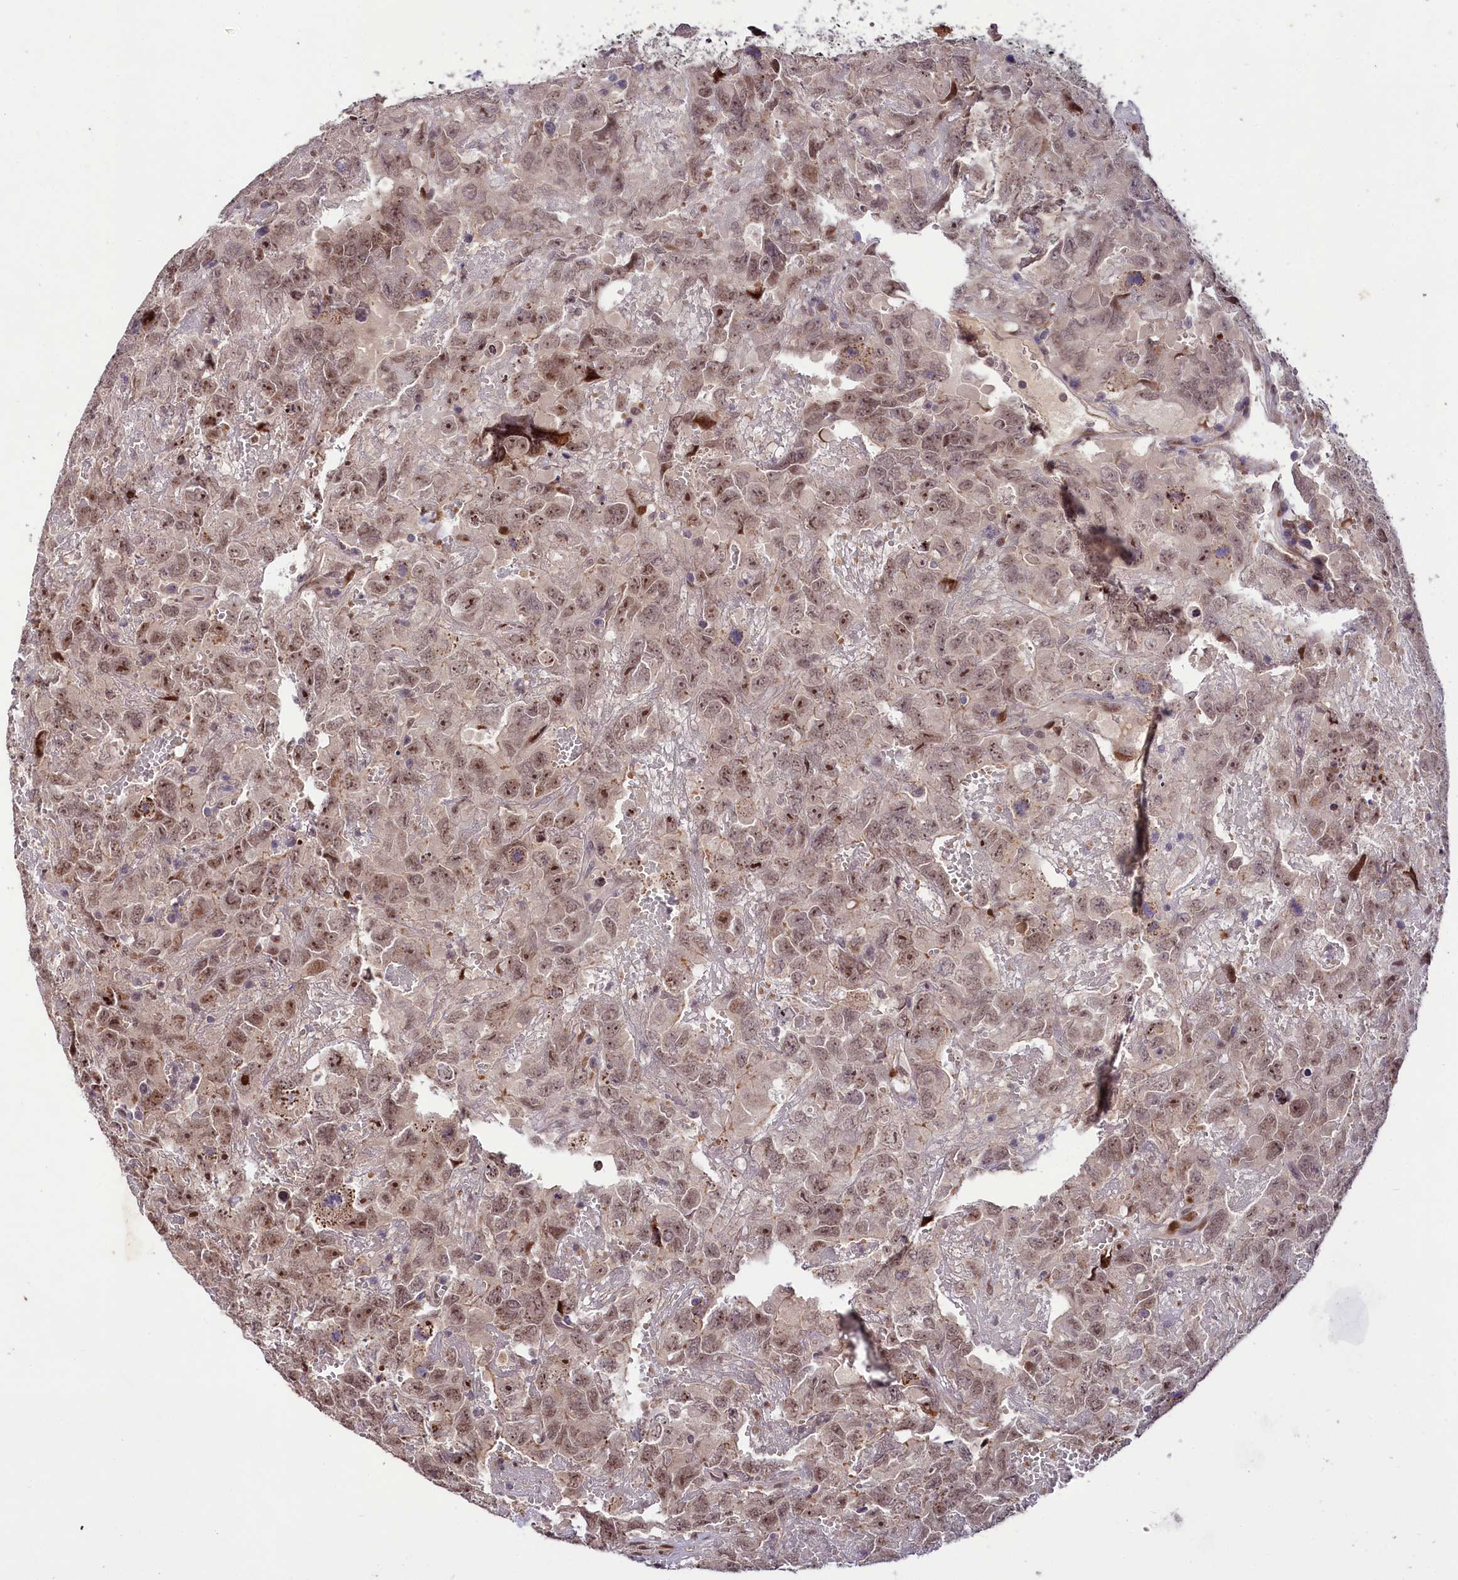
{"staining": {"intensity": "moderate", "quantity": ">75%", "location": "nuclear"}, "tissue": "testis cancer", "cell_type": "Tumor cells", "image_type": "cancer", "snomed": [{"axis": "morphology", "description": "Carcinoma, Embryonal, NOS"}, {"axis": "topography", "description": "Testis"}], "caption": "Immunohistochemistry (DAB (3,3'-diaminobenzidine)) staining of human testis embryonal carcinoma demonstrates moderate nuclear protein staining in about >75% of tumor cells. Using DAB (brown) and hematoxylin (blue) stains, captured at high magnification using brightfield microscopy.", "gene": "N4BP2L1", "patient": {"sex": "male", "age": 45}}